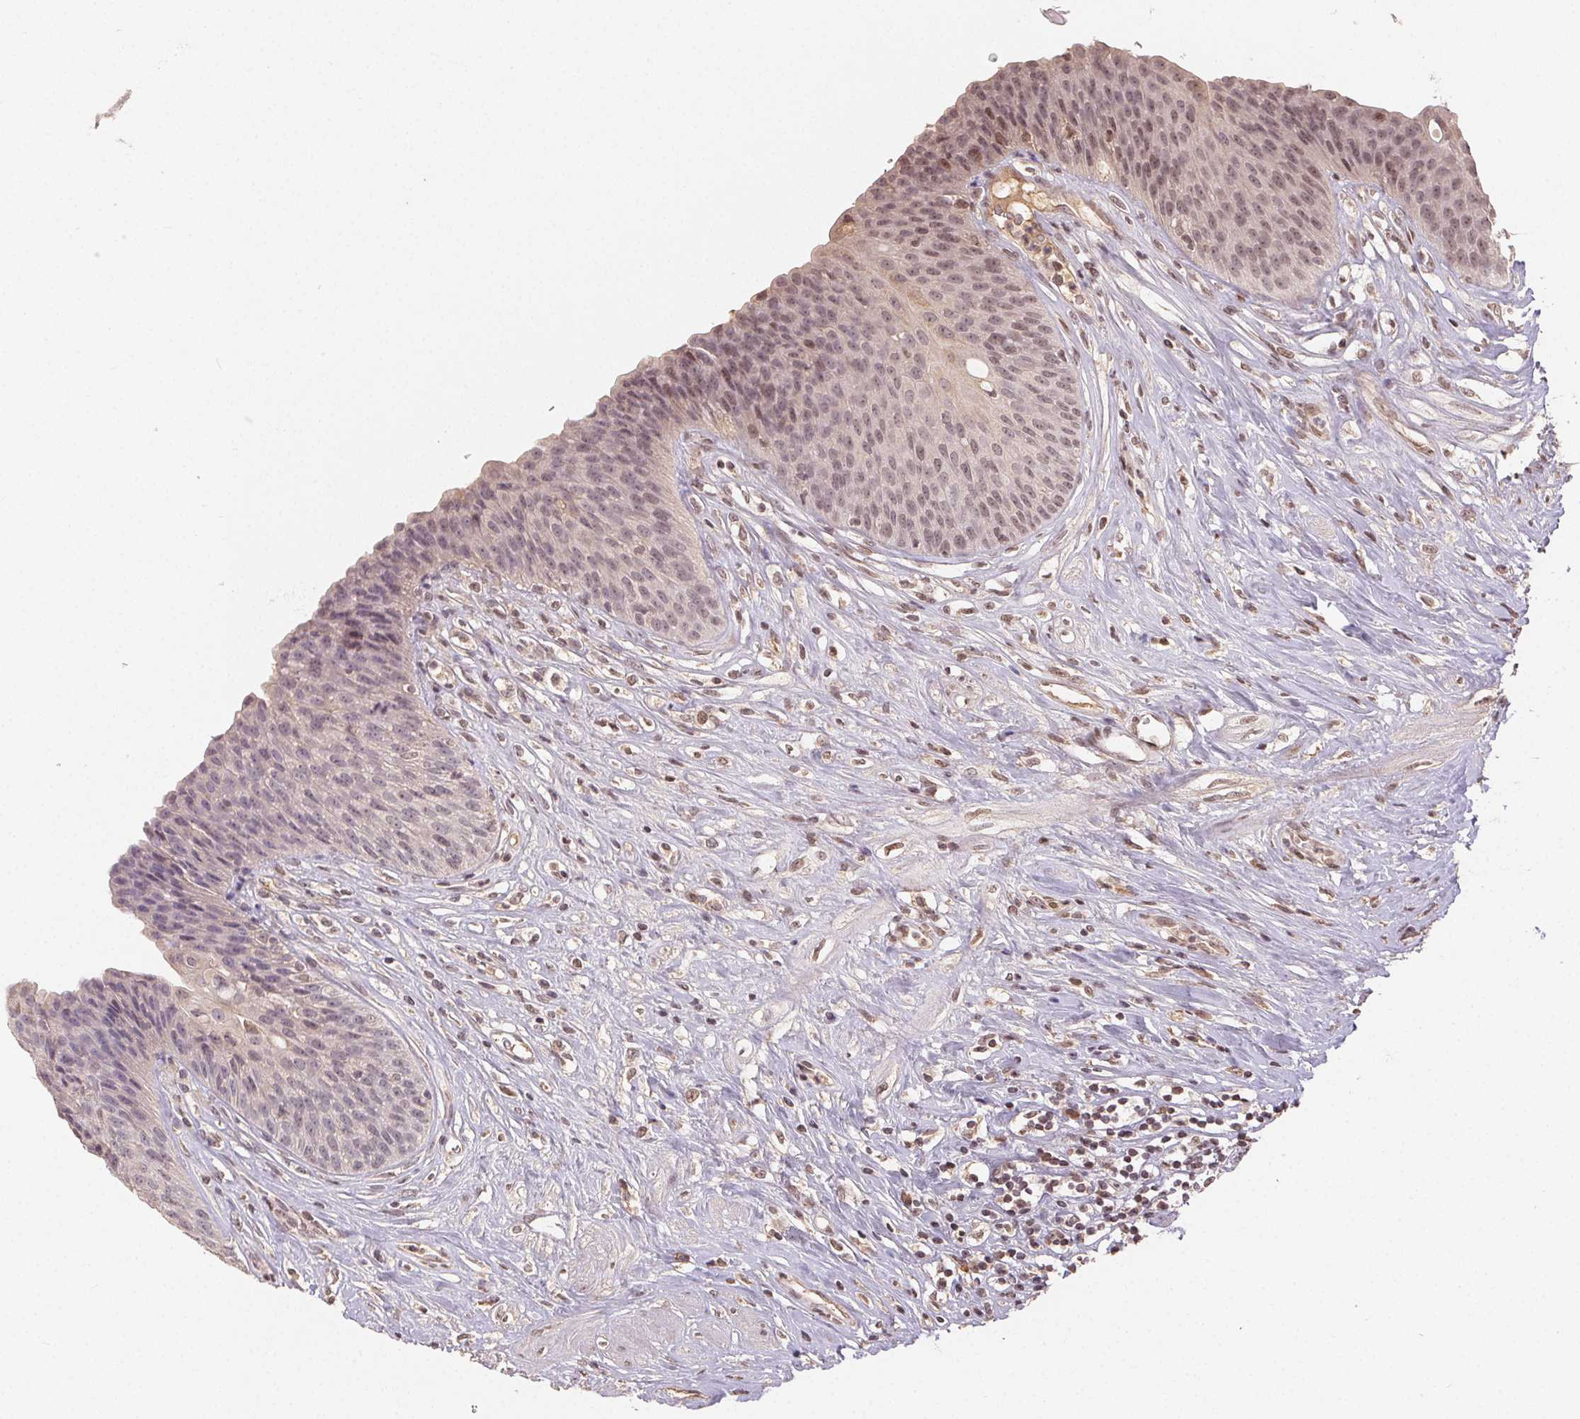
{"staining": {"intensity": "moderate", "quantity": ">75%", "location": "nuclear"}, "tissue": "urinary bladder", "cell_type": "Urothelial cells", "image_type": "normal", "snomed": [{"axis": "morphology", "description": "Normal tissue, NOS"}, {"axis": "topography", "description": "Urinary bladder"}], "caption": "Protein expression analysis of benign human urinary bladder reveals moderate nuclear positivity in approximately >75% of urothelial cells. (Brightfield microscopy of DAB IHC at high magnification).", "gene": "MAPKAPK2", "patient": {"sex": "female", "age": 56}}